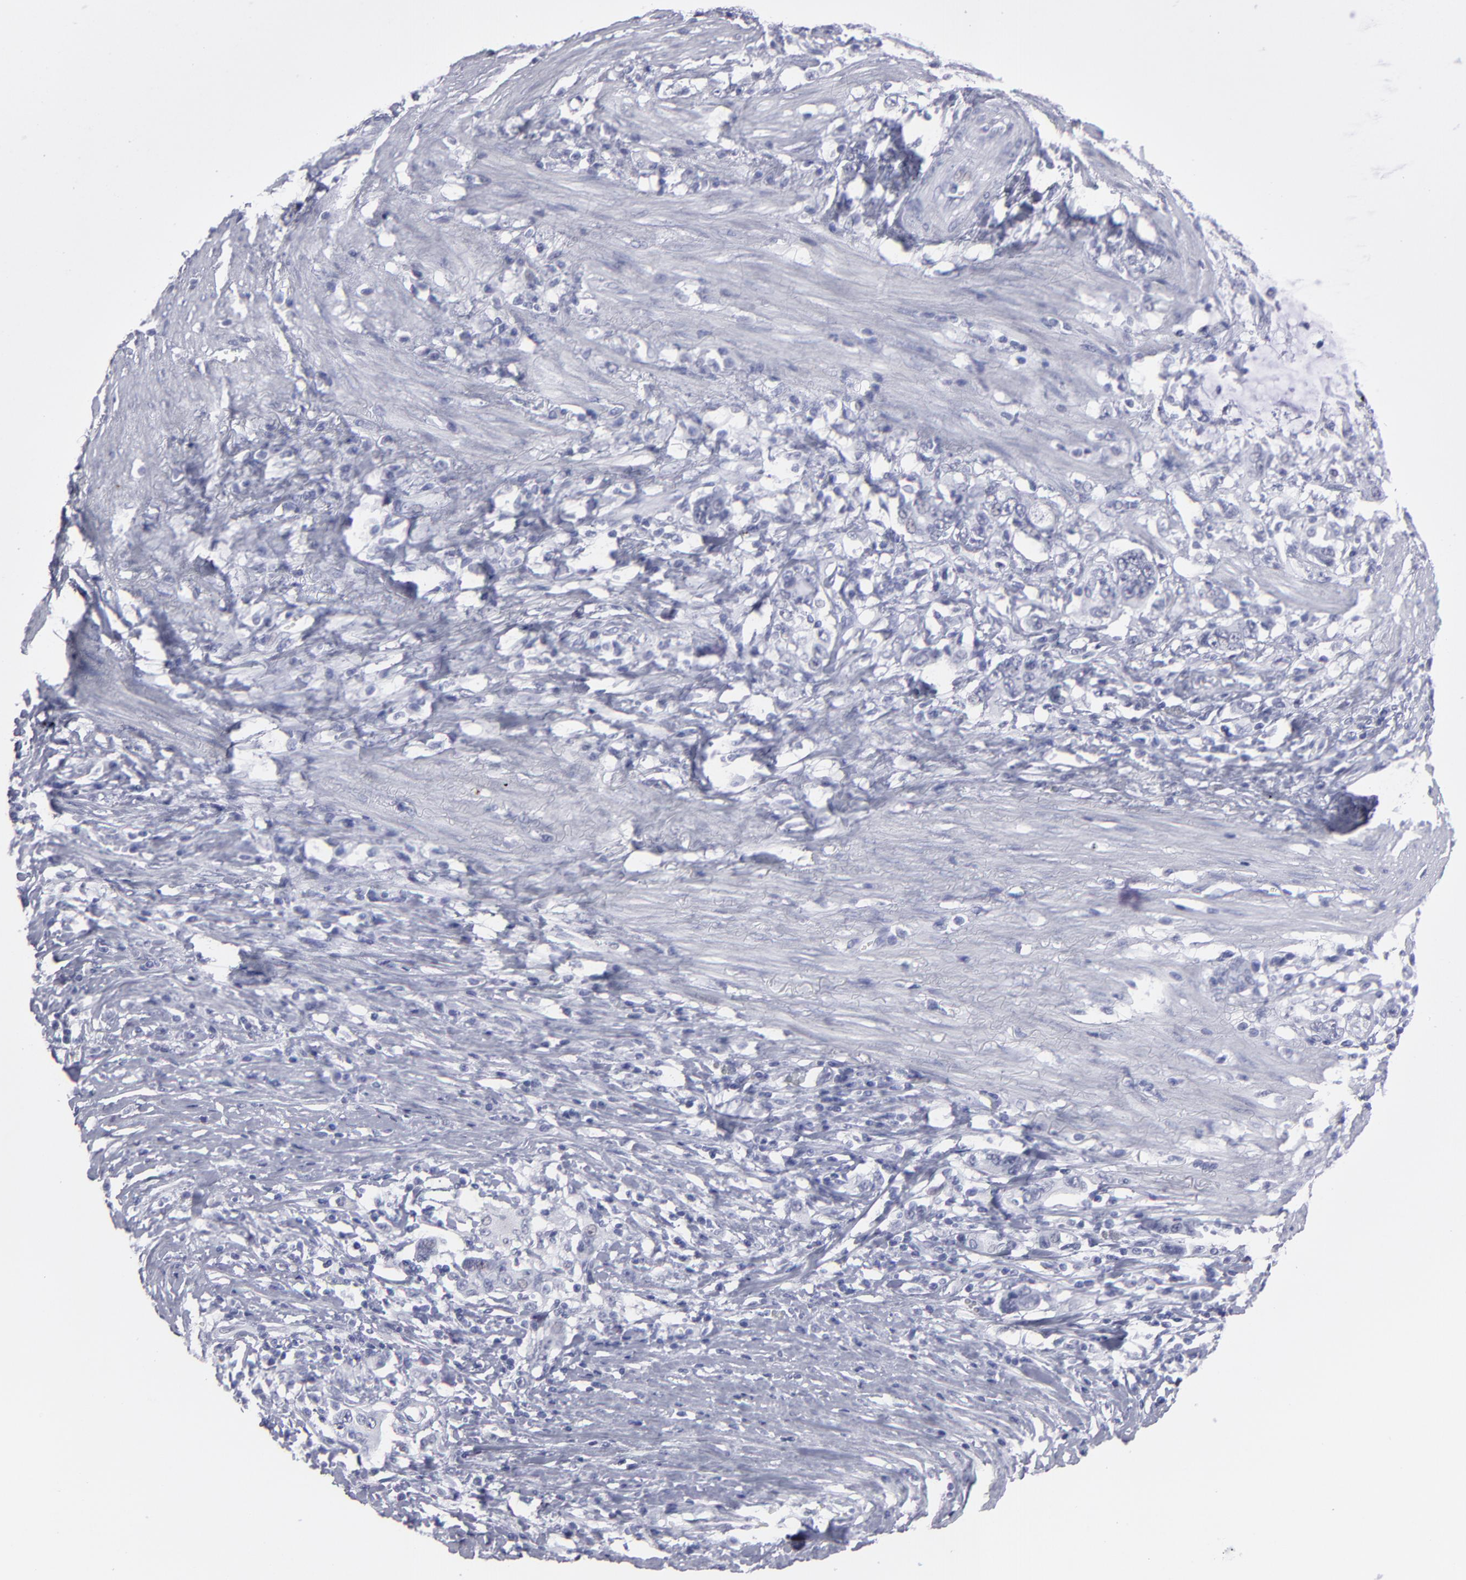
{"staining": {"intensity": "negative", "quantity": "none", "location": "none"}, "tissue": "stomach cancer", "cell_type": "Tumor cells", "image_type": "cancer", "snomed": [{"axis": "morphology", "description": "Adenocarcinoma, NOS"}, {"axis": "topography", "description": "Stomach, lower"}], "caption": "Image shows no protein positivity in tumor cells of adenocarcinoma (stomach) tissue. Brightfield microscopy of immunohistochemistry stained with DAB (brown) and hematoxylin (blue), captured at high magnification.", "gene": "ALDOB", "patient": {"sex": "female", "age": 72}}